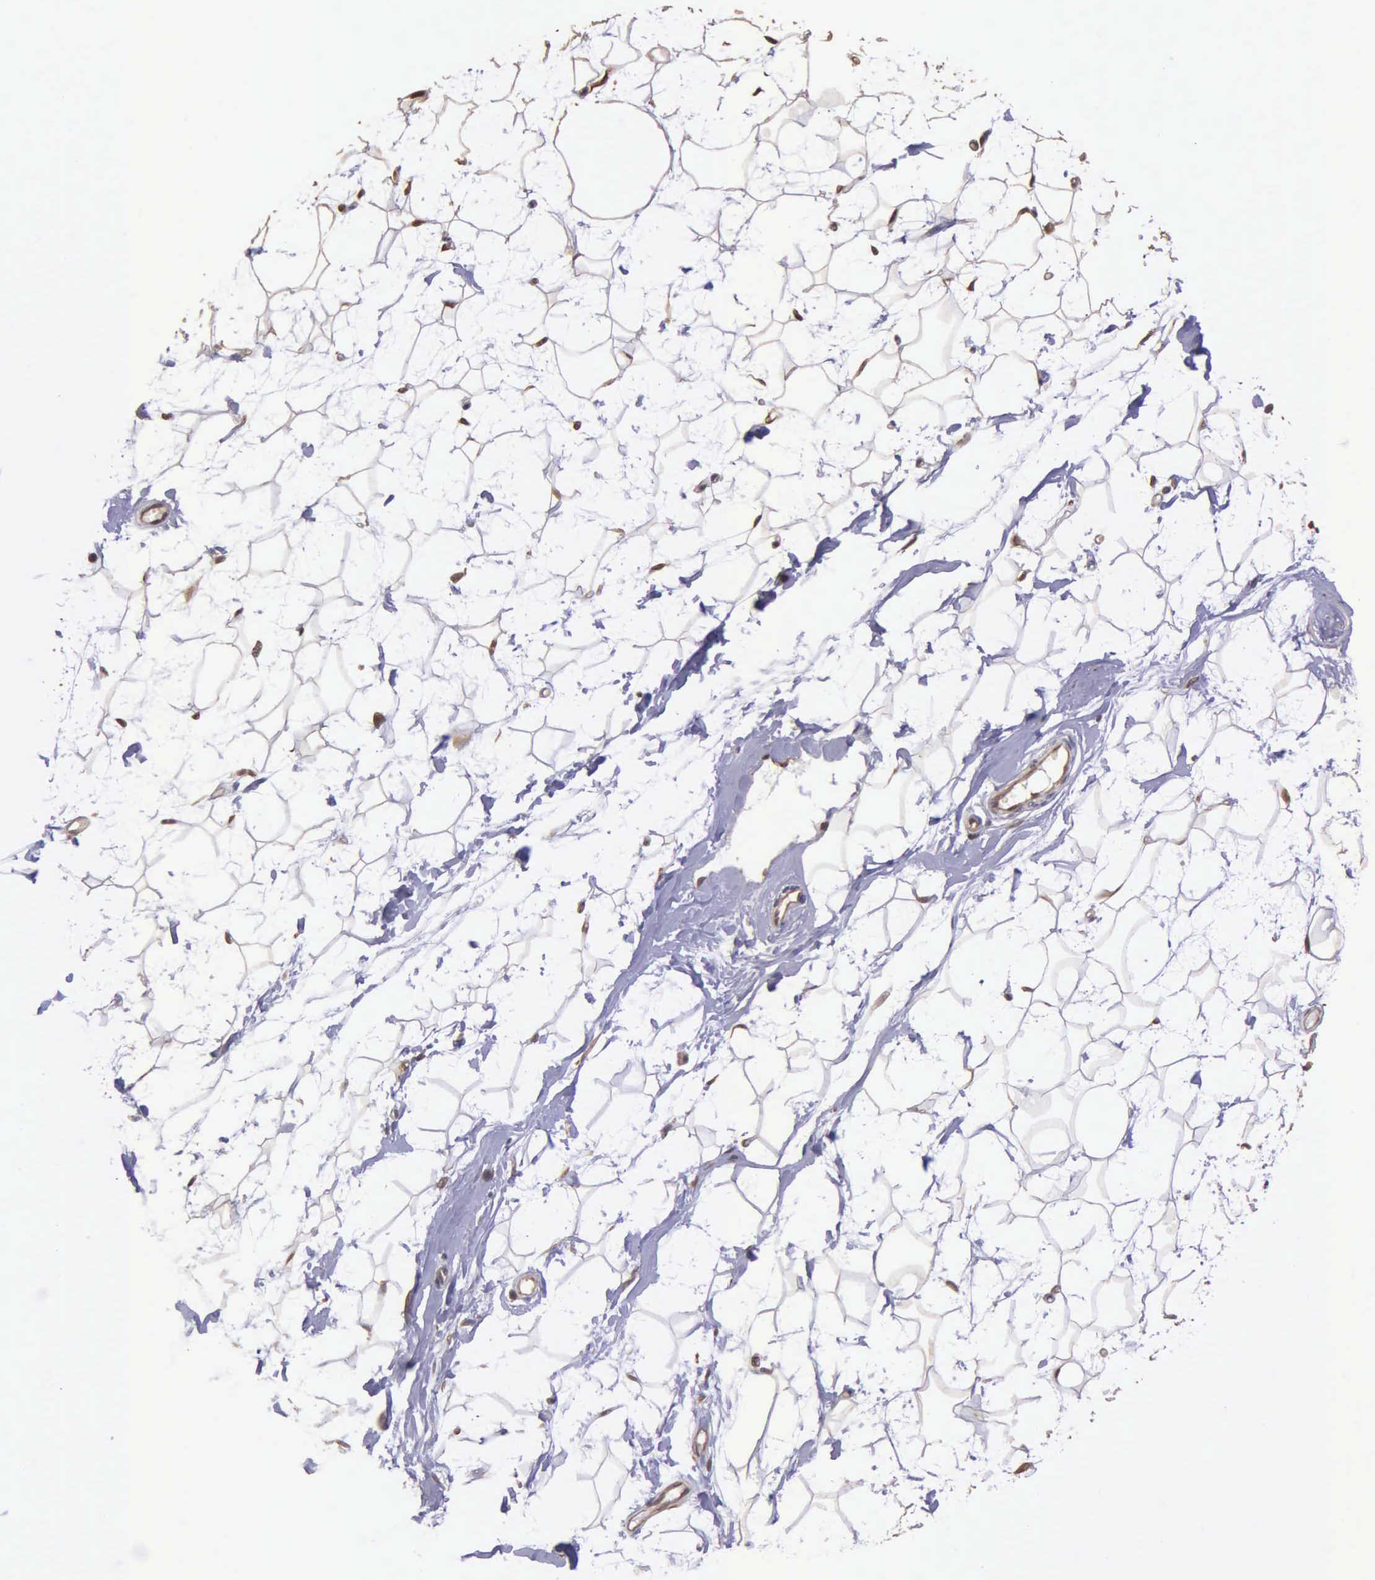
{"staining": {"intensity": "moderate", "quantity": ">75%", "location": "nuclear"}, "tissue": "adipose tissue", "cell_type": "Adipocytes", "image_type": "normal", "snomed": [{"axis": "morphology", "description": "Normal tissue, NOS"}, {"axis": "topography", "description": "Breast"}], "caption": "Human adipose tissue stained with a brown dye shows moderate nuclear positive positivity in approximately >75% of adipocytes.", "gene": "PSMC1", "patient": {"sex": "female", "age": 44}}